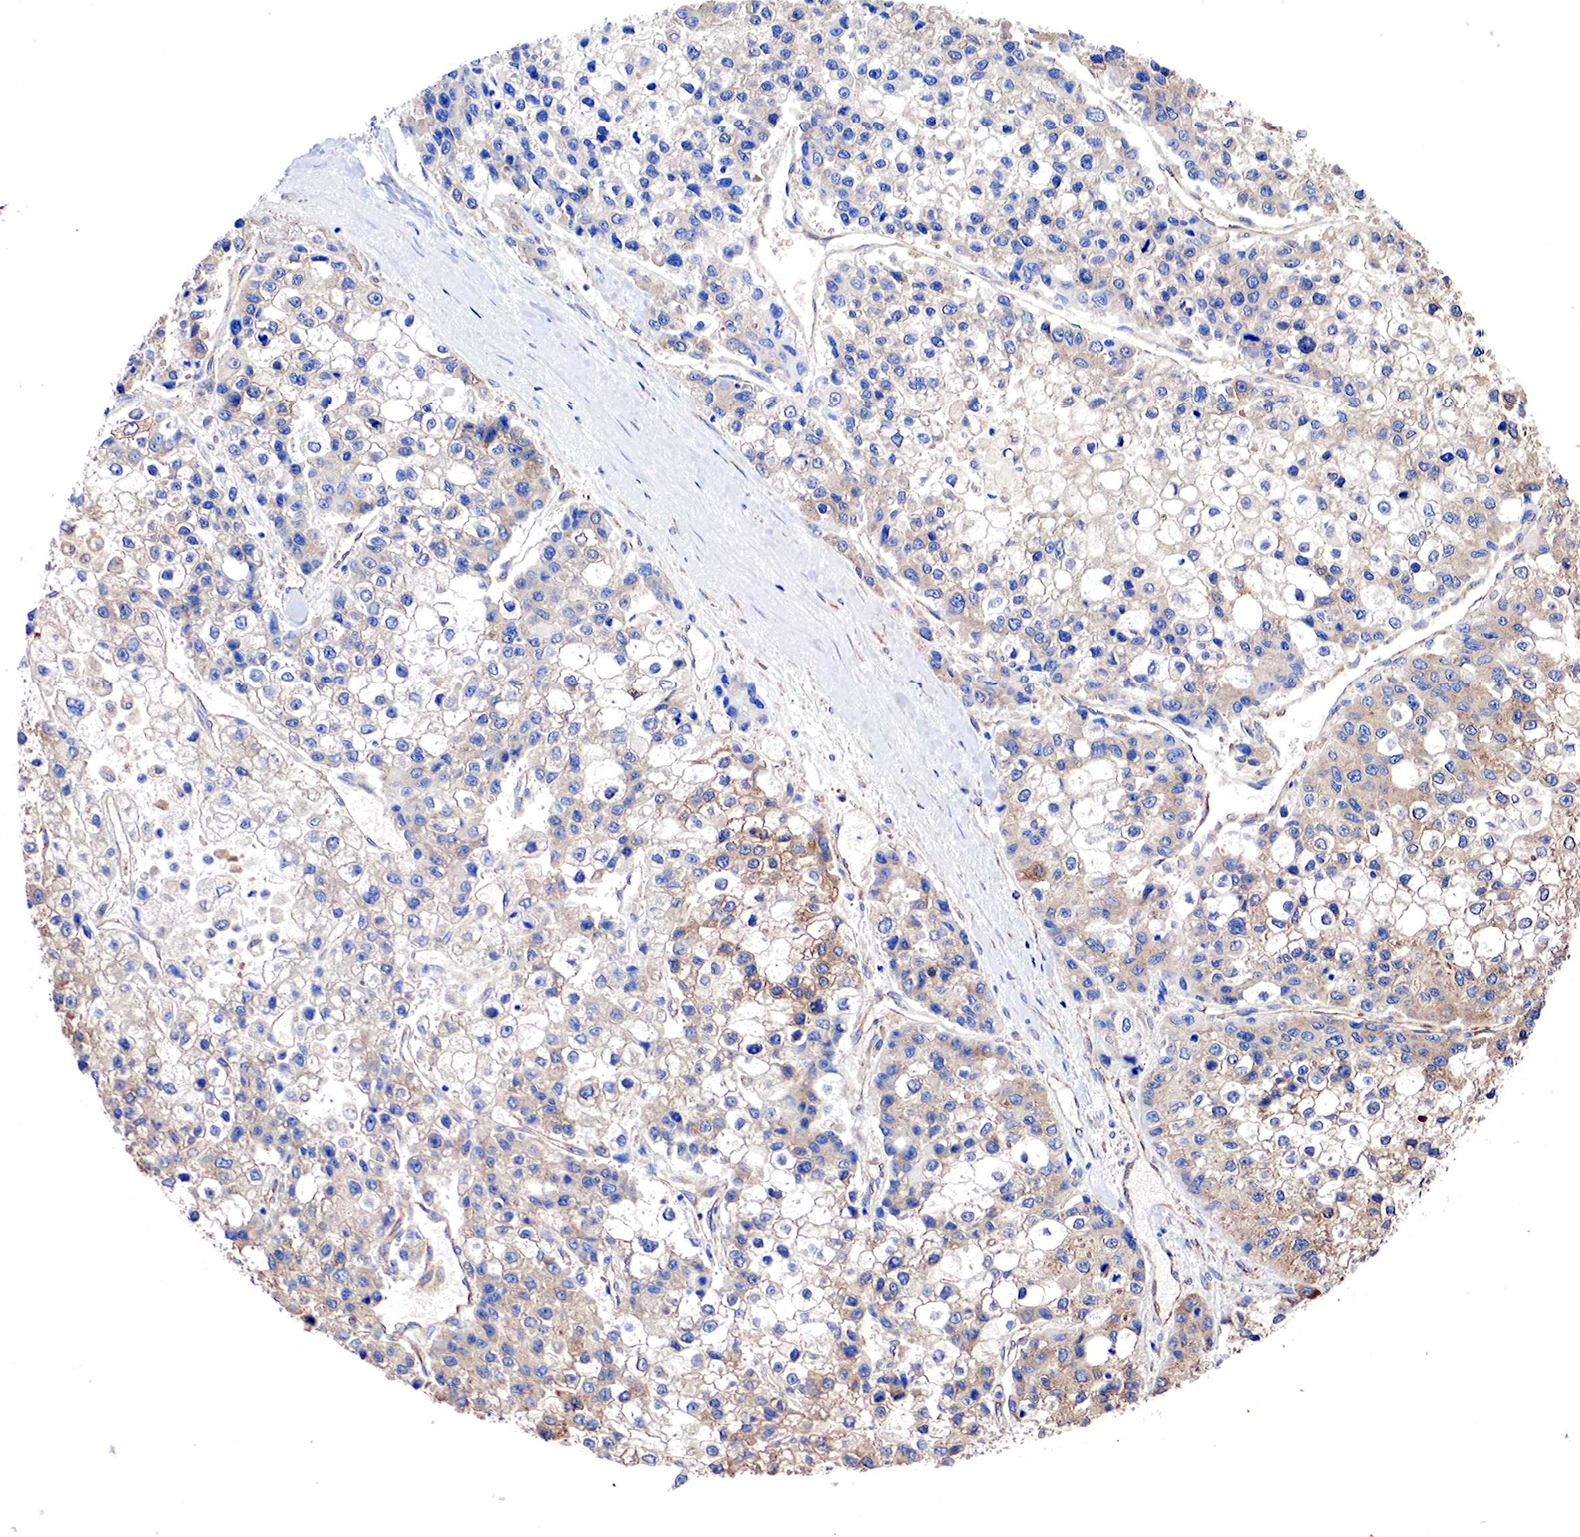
{"staining": {"intensity": "moderate", "quantity": "25%-75%", "location": "cytoplasmic/membranous"}, "tissue": "liver cancer", "cell_type": "Tumor cells", "image_type": "cancer", "snomed": [{"axis": "morphology", "description": "Carcinoma, Hepatocellular, NOS"}, {"axis": "topography", "description": "Liver"}], "caption": "Hepatocellular carcinoma (liver) stained with a brown dye reveals moderate cytoplasmic/membranous positive expression in approximately 25%-75% of tumor cells.", "gene": "RDX", "patient": {"sex": "female", "age": 66}}